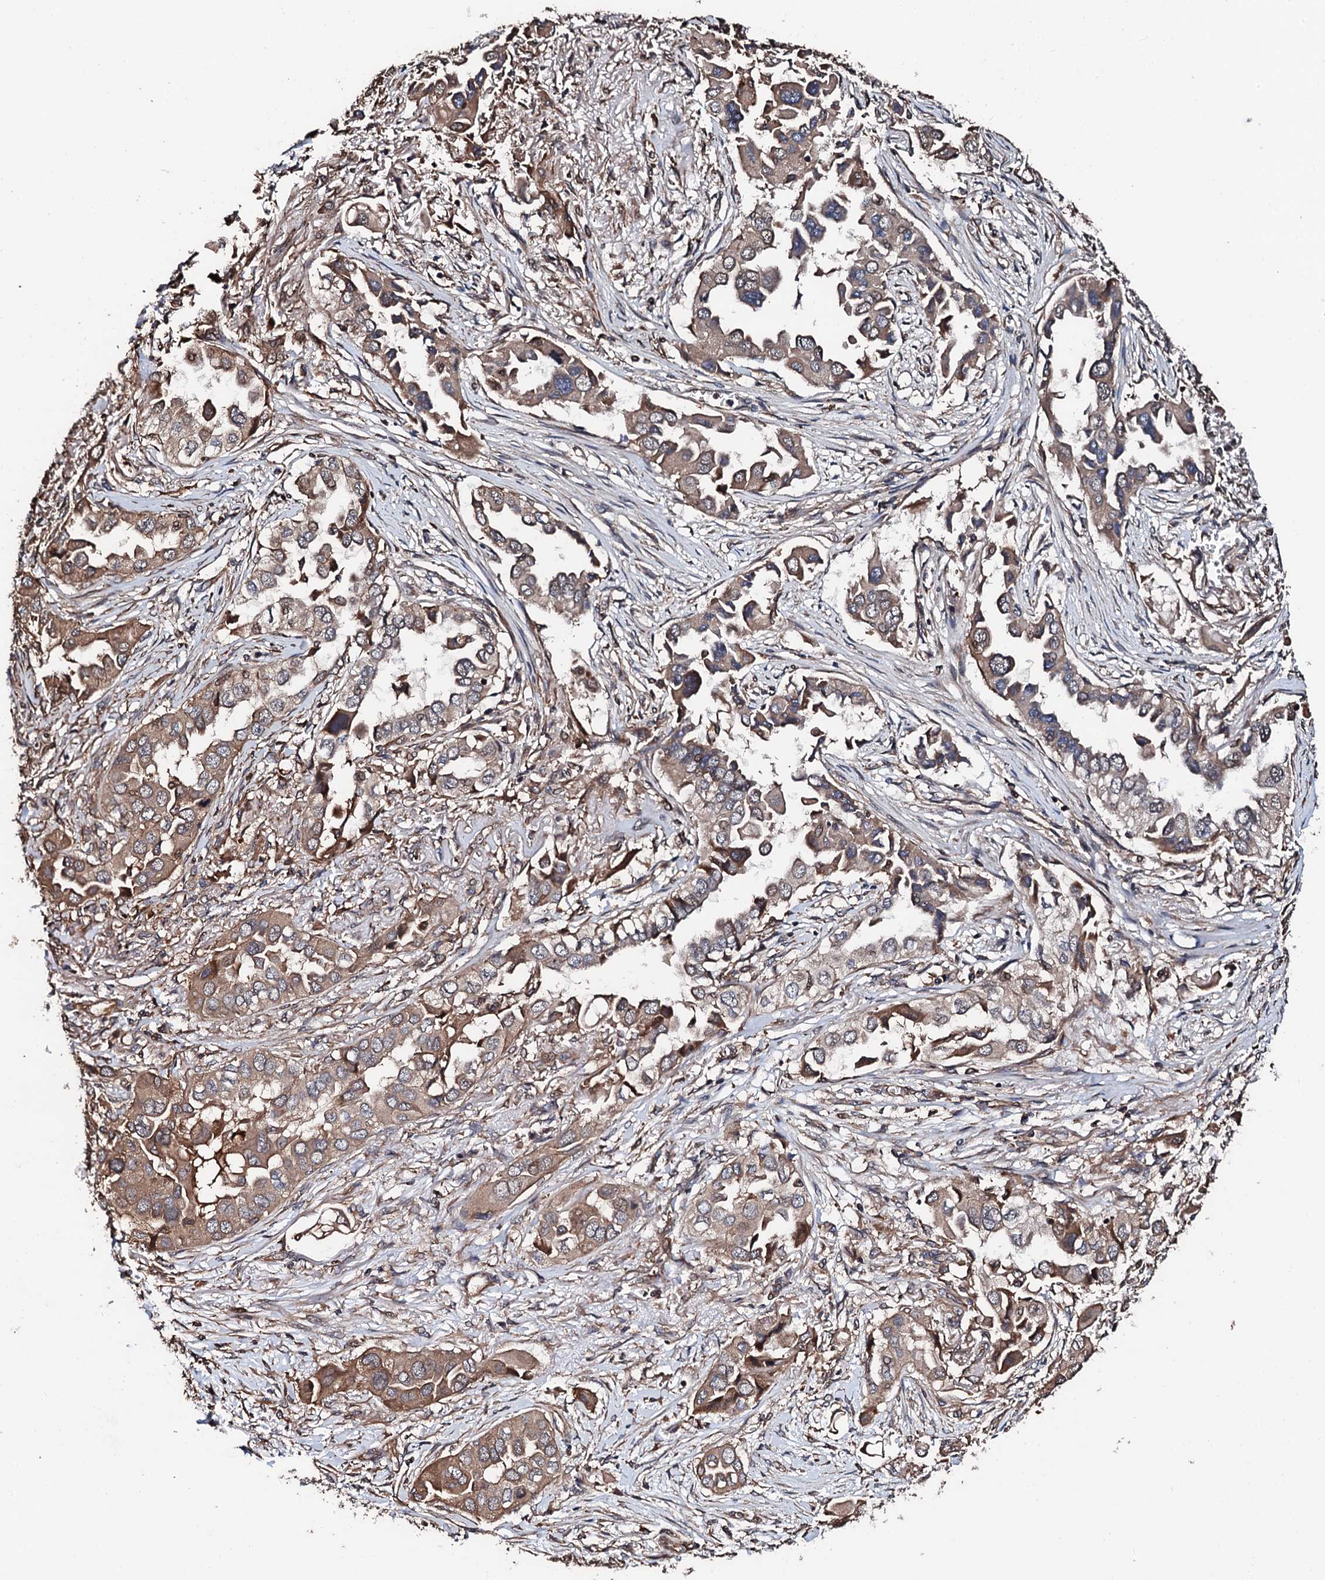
{"staining": {"intensity": "moderate", "quantity": "25%-75%", "location": "cytoplasmic/membranous"}, "tissue": "lung cancer", "cell_type": "Tumor cells", "image_type": "cancer", "snomed": [{"axis": "morphology", "description": "Adenocarcinoma, NOS"}, {"axis": "topography", "description": "Lung"}], "caption": "Brown immunohistochemical staining in lung adenocarcinoma reveals moderate cytoplasmic/membranous staining in approximately 25%-75% of tumor cells.", "gene": "CKAP5", "patient": {"sex": "female", "age": 76}}